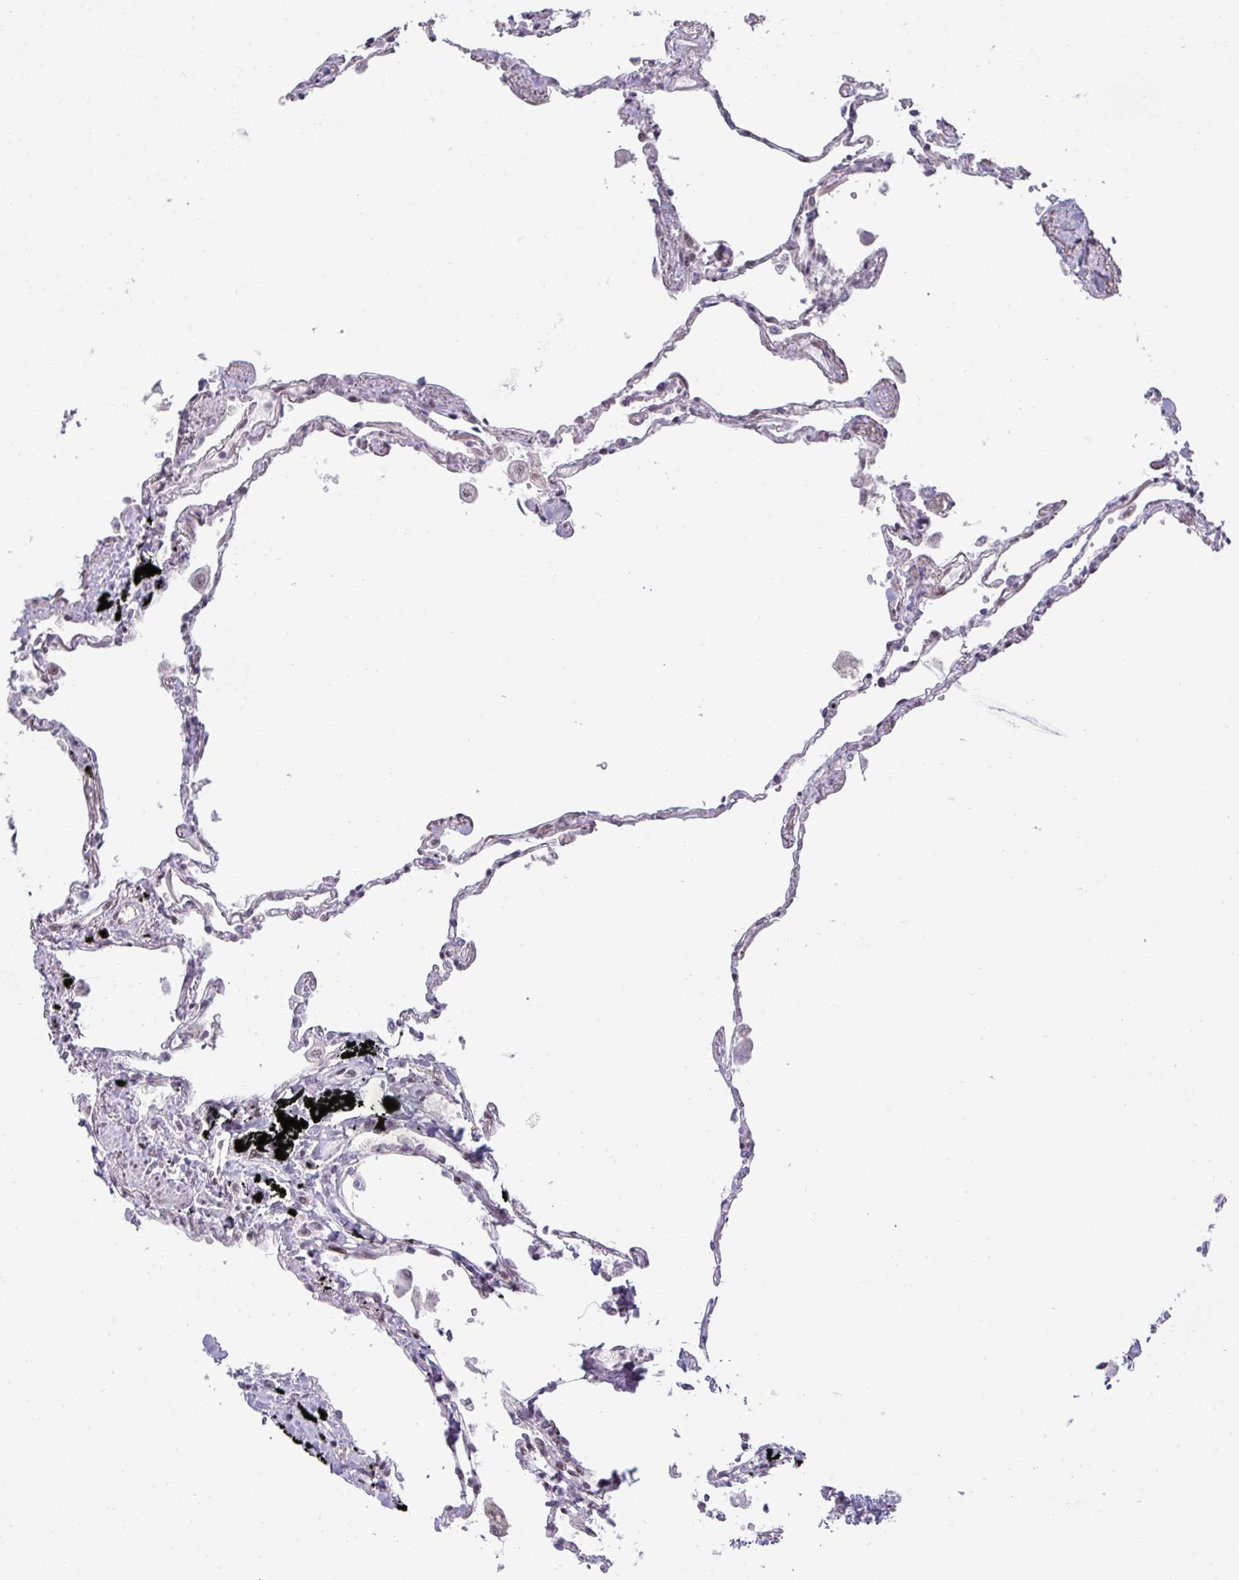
{"staining": {"intensity": "weak", "quantity": "25%-75%", "location": "nuclear"}, "tissue": "lung", "cell_type": "Alveolar cells", "image_type": "normal", "snomed": [{"axis": "morphology", "description": "Normal tissue, NOS"}, {"axis": "topography", "description": "Lung"}], "caption": "Lung was stained to show a protein in brown. There is low levels of weak nuclear staining in approximately 25%-75% of alveolar cells. (brown staining indicates protein expression, while blue staining denotes nuclei).", "gene": "PTPN20", "patient": {"sex": "female", "age": 67}}